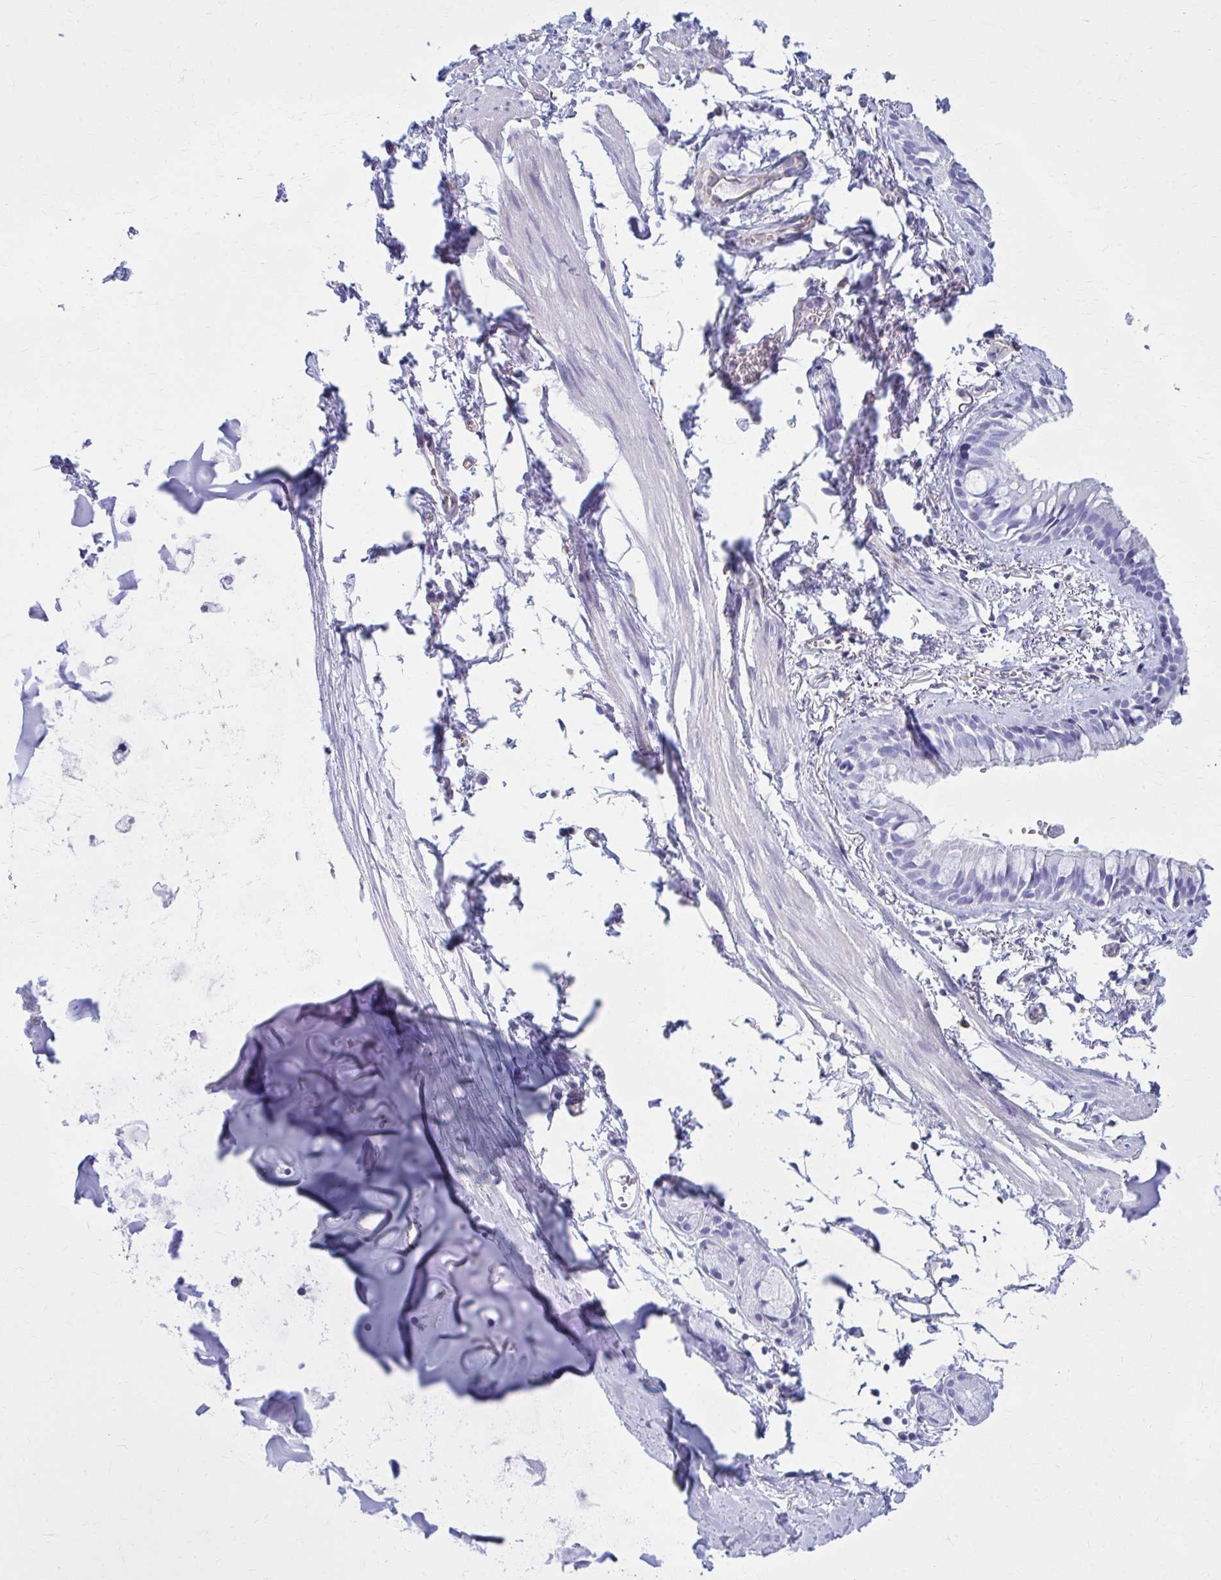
{"staining": {"intensity": "negative", "quantity": "none", "location": "none"}, "tissue": "bronchus", "cell_type": "Respiratory epithelial cells", "image_type": "normal", "snomed": [{"axis": "morphology", "description": "Normal tissue, NOS"}, {"axis": "topography", "description": "Bronchus"}], "caption": "A high-resolution image shows immunohistochemistry (IHC) staining of normal bronchus, which shows no significant staining in respiratory epithelial cells. The staining was performed using DAB (3,3'-diaminobenzidine) to visualize the protein expression in brown, while the nuclei were stained in blue with hematoxylin (Magnification: 20x).", "gene": "GFAP", "patient": {"sex": "female", "age": 59}}